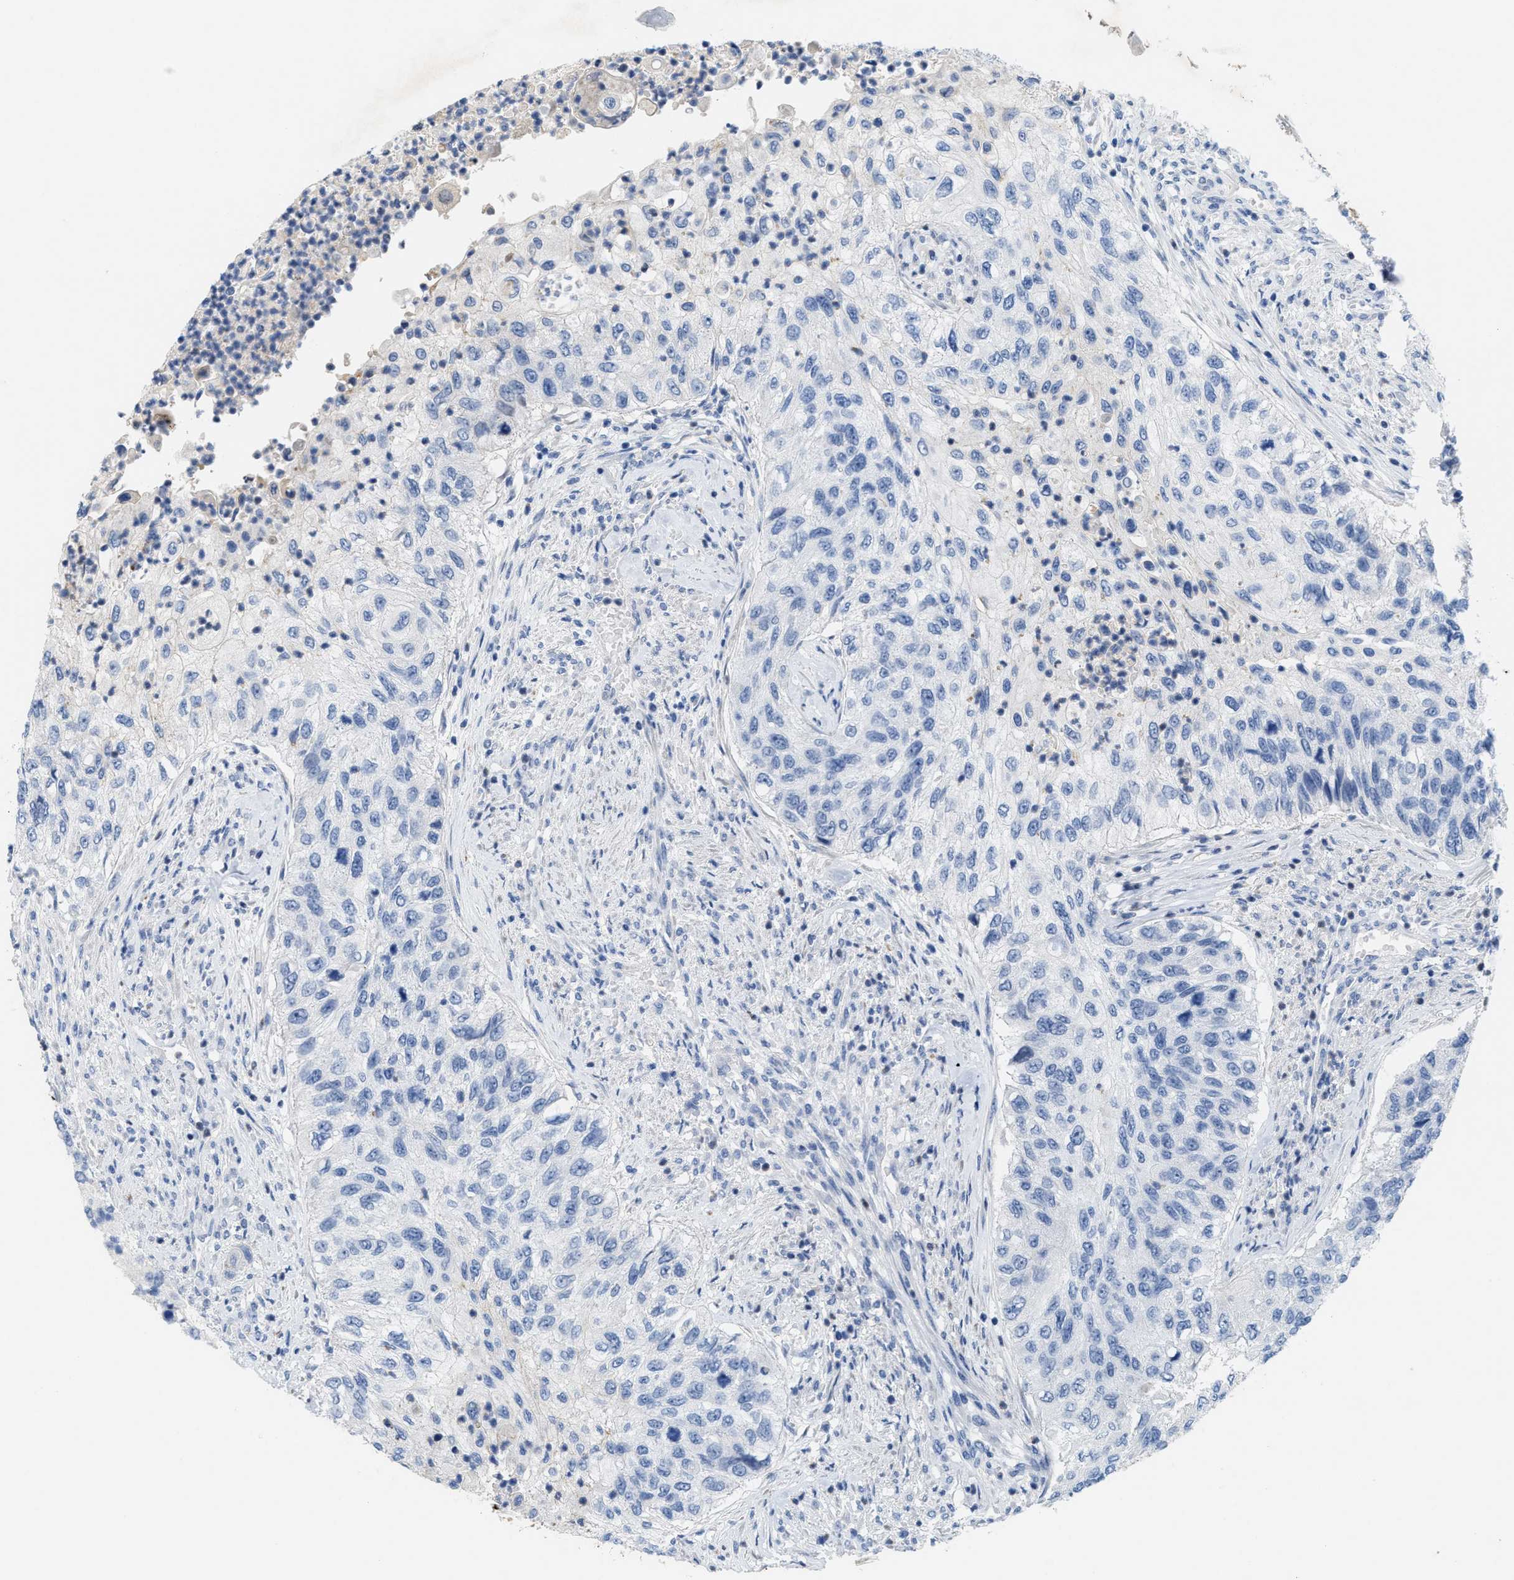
{"staining": {"intensity": "negative", "quantity": "none", "location": "none"}, "tissue": "urothelial cancer", "cell_type": "Tumor cells", "image_type": "cancer", "snomed": [{"axis": "morphology", "description": "Urothelial carcinoma, High grade"}, {"axis": "topography", "description": "Urinary bladder"}], "caption": "High-grade urothelial carcinoma was stained to show a protein in brown. There is no significant staining in tumor cells.", "gene": "CPA2", "patient": {"sex": "female", "age": 60}}